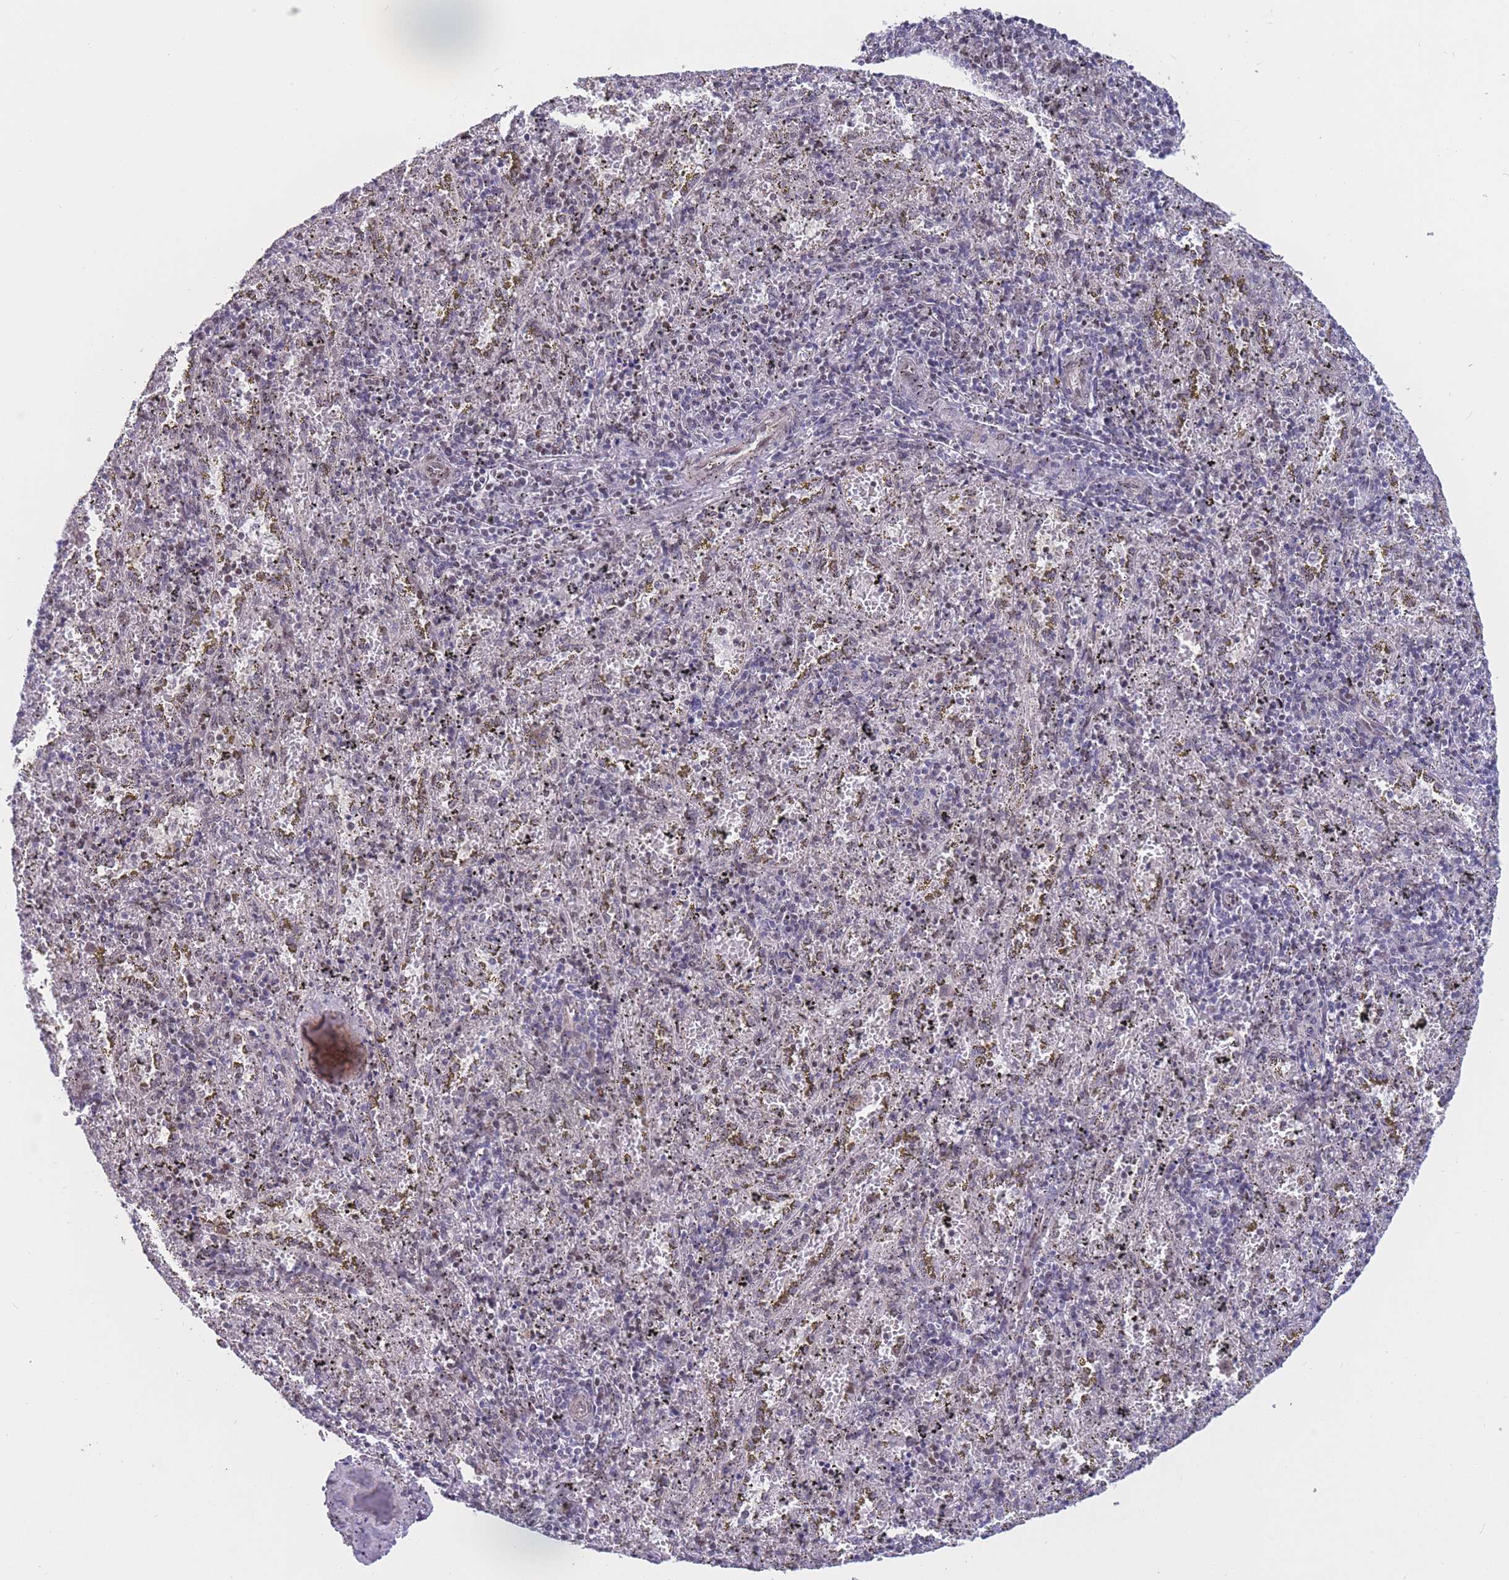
{"staining": {"intensity": "negative", "quantity": "none", "location": "none"}, "tissue": "spleen", "cell_type": "Cells in red pulp", "image_type": "normal", "snomed": [{"axis": "morphology", "description": "Normal tissue, NOS"}, {"axis": "topography", "description": "Spleen"}], "caption": "Spleen stained for a protein using immunohistochemistry displays no expression cells in red pulp.", "gene": "BCL9L", "patient": {"sex": "male", "age": 11}}